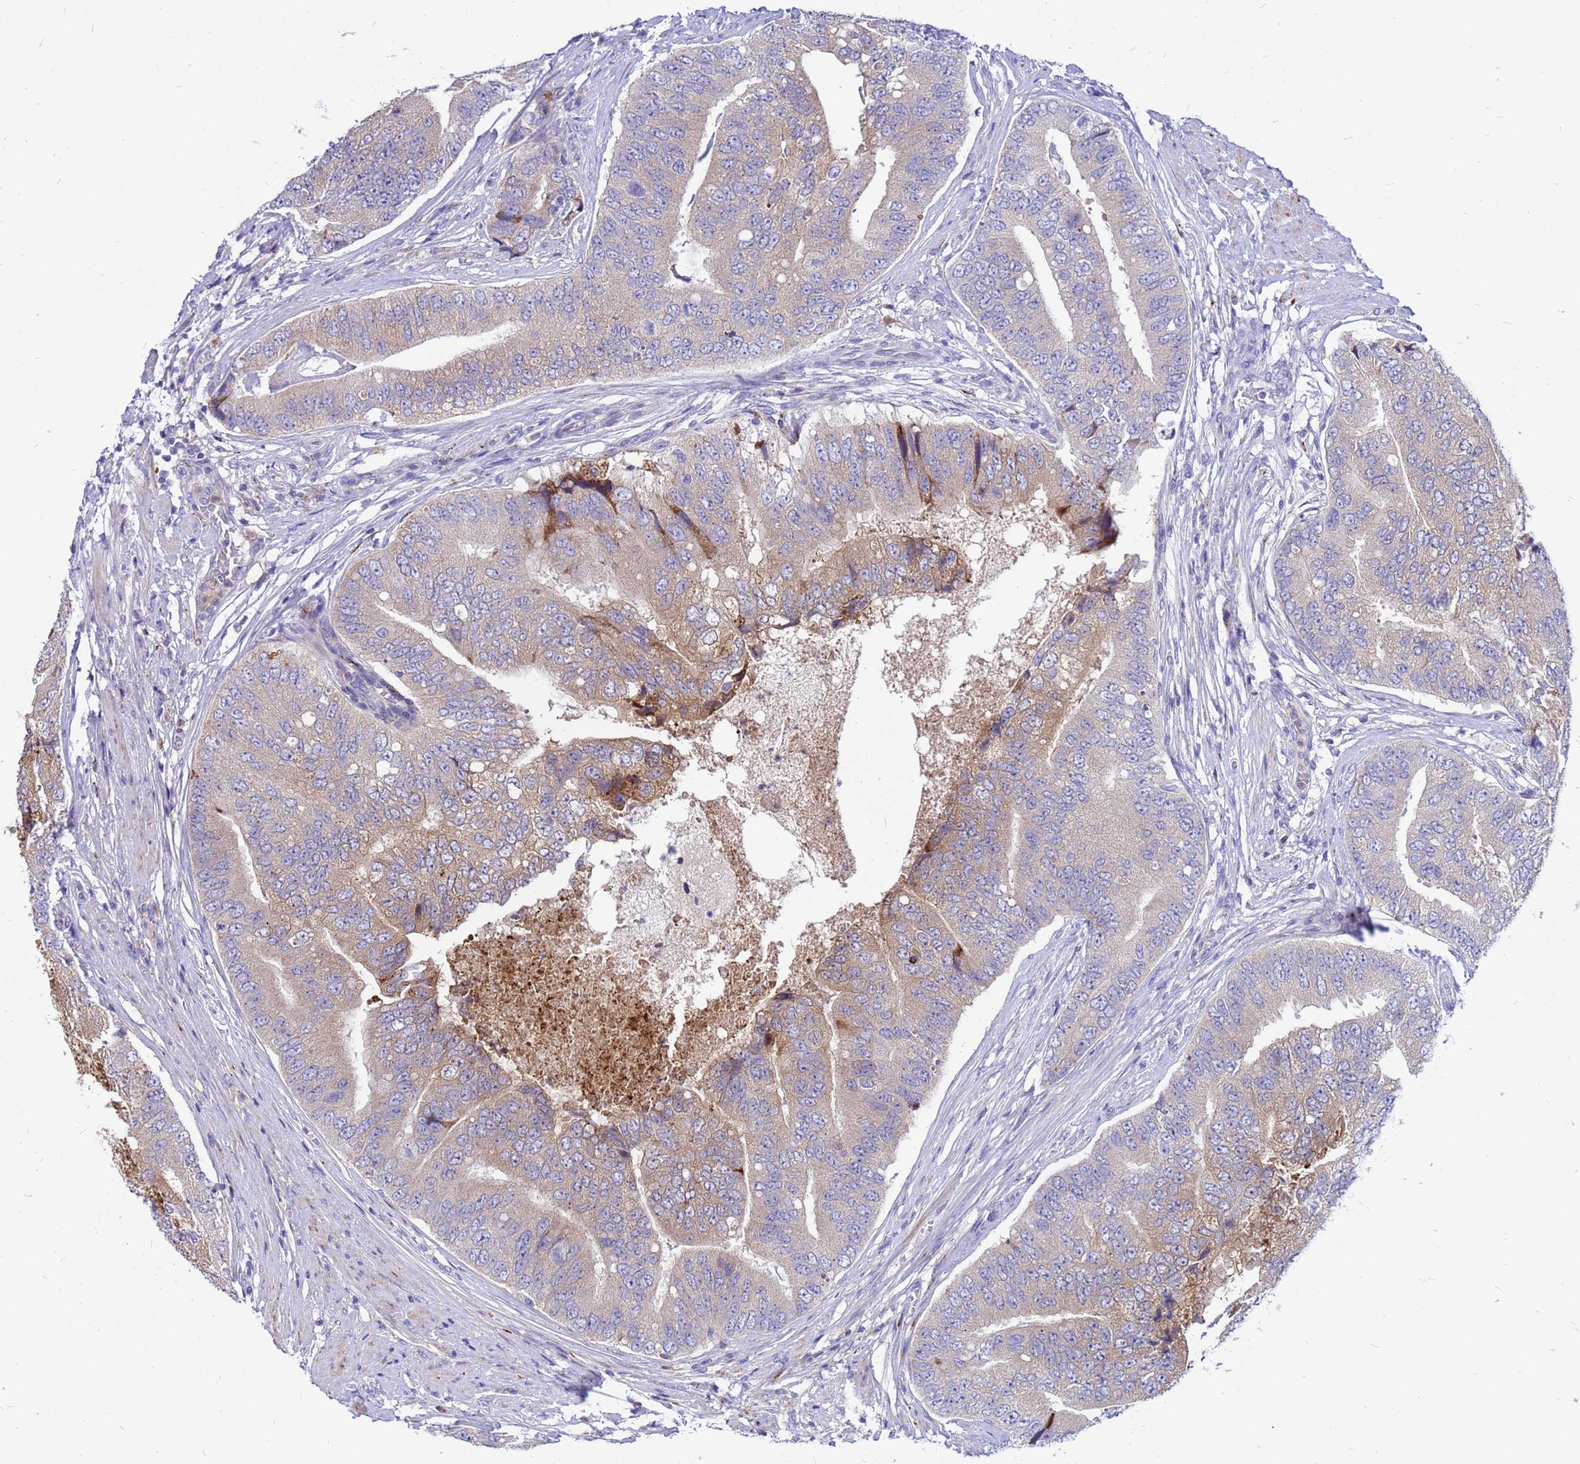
{"staining": {"intensity": "moderate", "quantity": "25%-75%", "location": "cytoplasmic/membranous"}, "tissue": "prostate cancer", "cell_type": "Tumor cells", "image_type": "cancer", "snomed": [{"axis": "morphology", "description": "Adenocarcinoma, High grade"}, {"axis": "topography", "description": "Prostate"}], "caption": "A brown stain labels moderate cytoplasmic/membranous staining of a protein in human prostate cancer tumor cells.", "gene": "FHIP1A", "patient": {"sex": "male", "age": 70}}